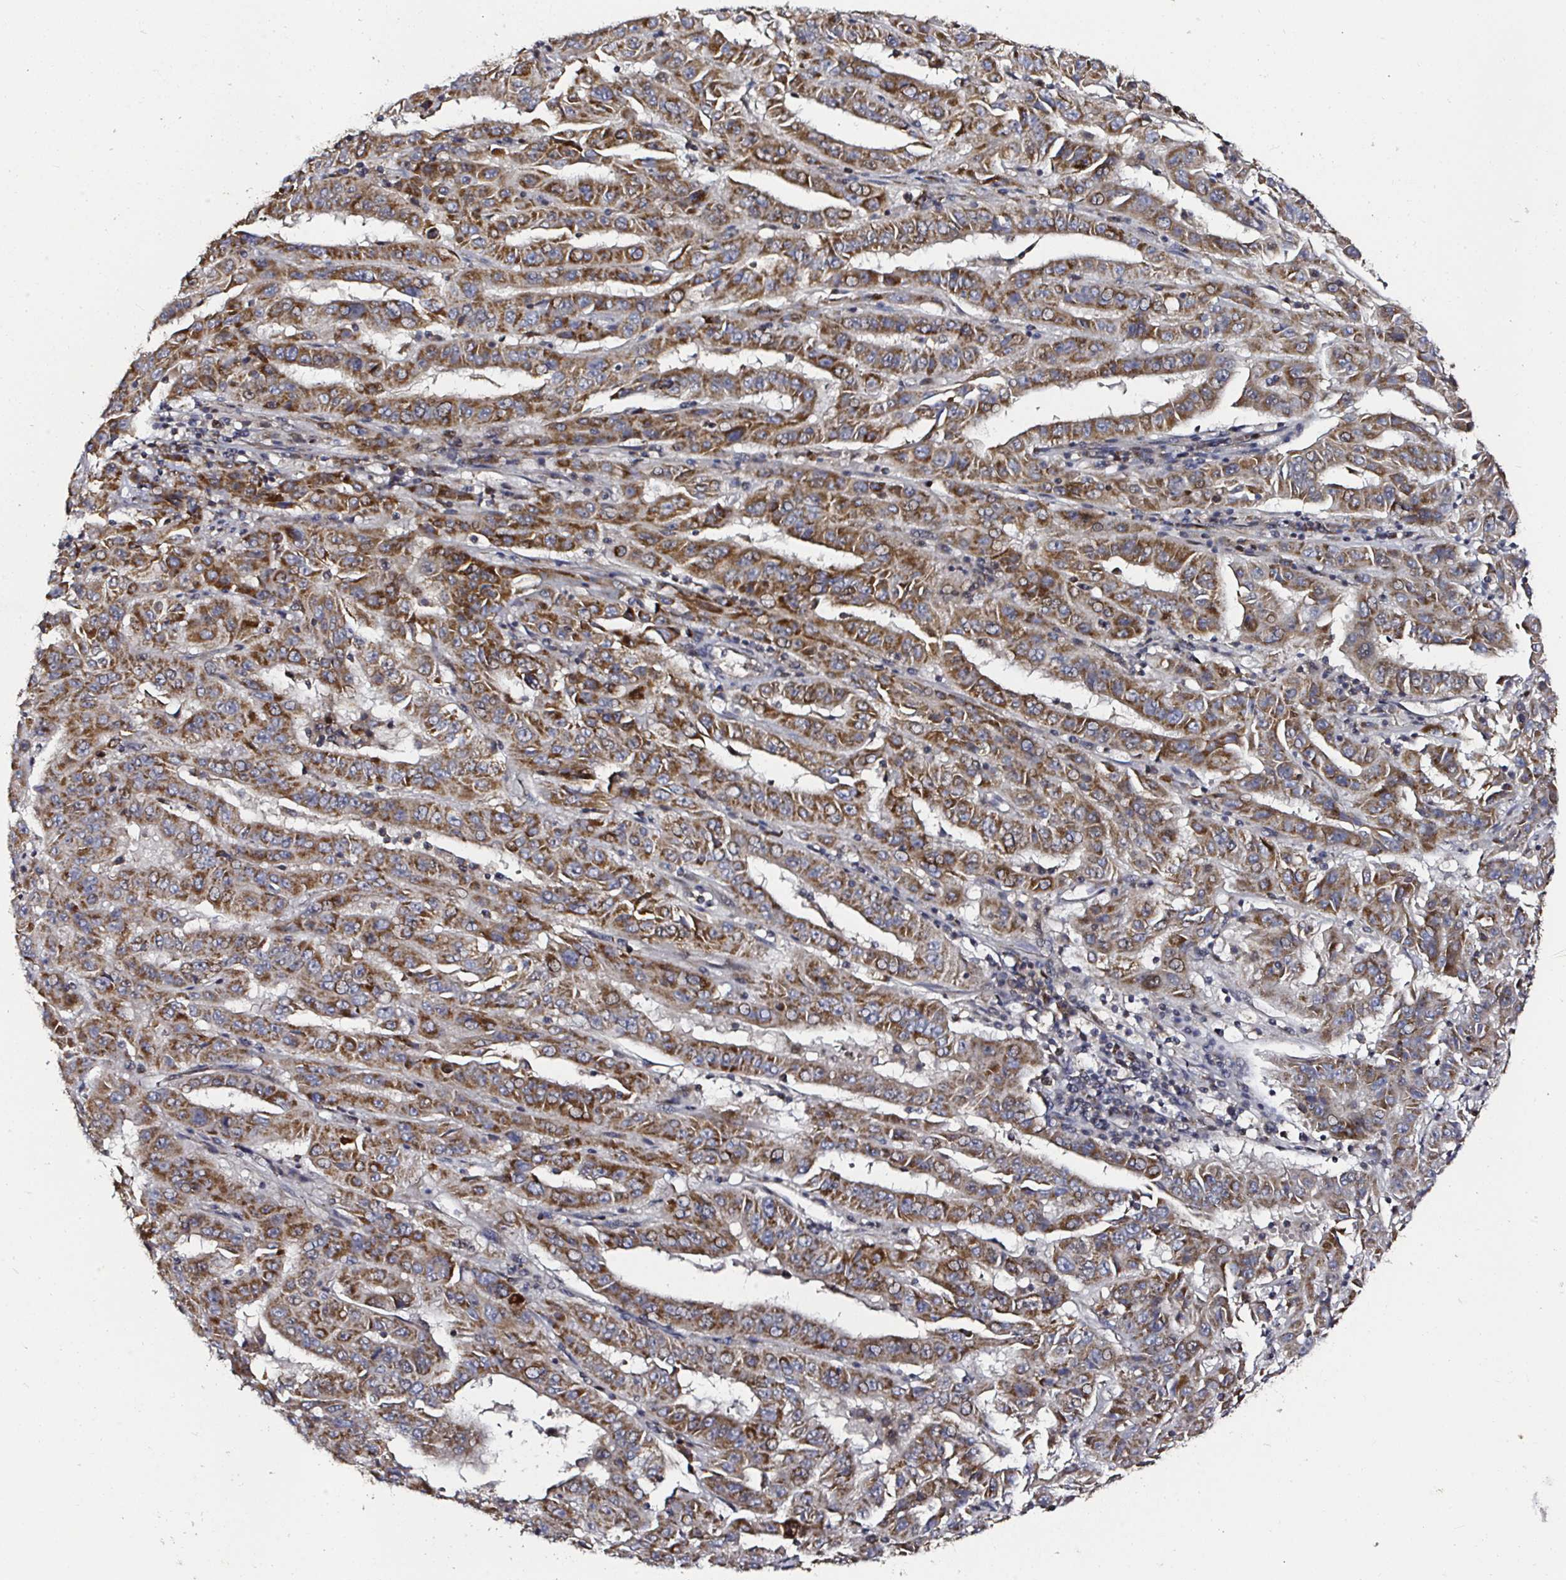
{"staining": {"intensity": "strong", "quantity": ">75%", "location": "cytoplasmic/membranous"}, "tissue": "pancreatic cancer", "cell_type": "Tumor cells", "image_type": "cancer", "snomed": [{"axis": "morphology", "description": "Adenocarcinoma, NOS"}, {"axis": "topography", "description": "Pancreas"}], "caption": "Strong cytoplasmic/membranous staining is identified in approximately >75% of tumor cells in pancreatic cancer (adenocarcinoma). The staining was performed using DAB to visualize the protein expression in brown, while the nuclei were stained in blue with hematoxylin (Magnification: 20x).", "gene": "ATAD3B", "patient": {"sex": "male", "age": 63}}